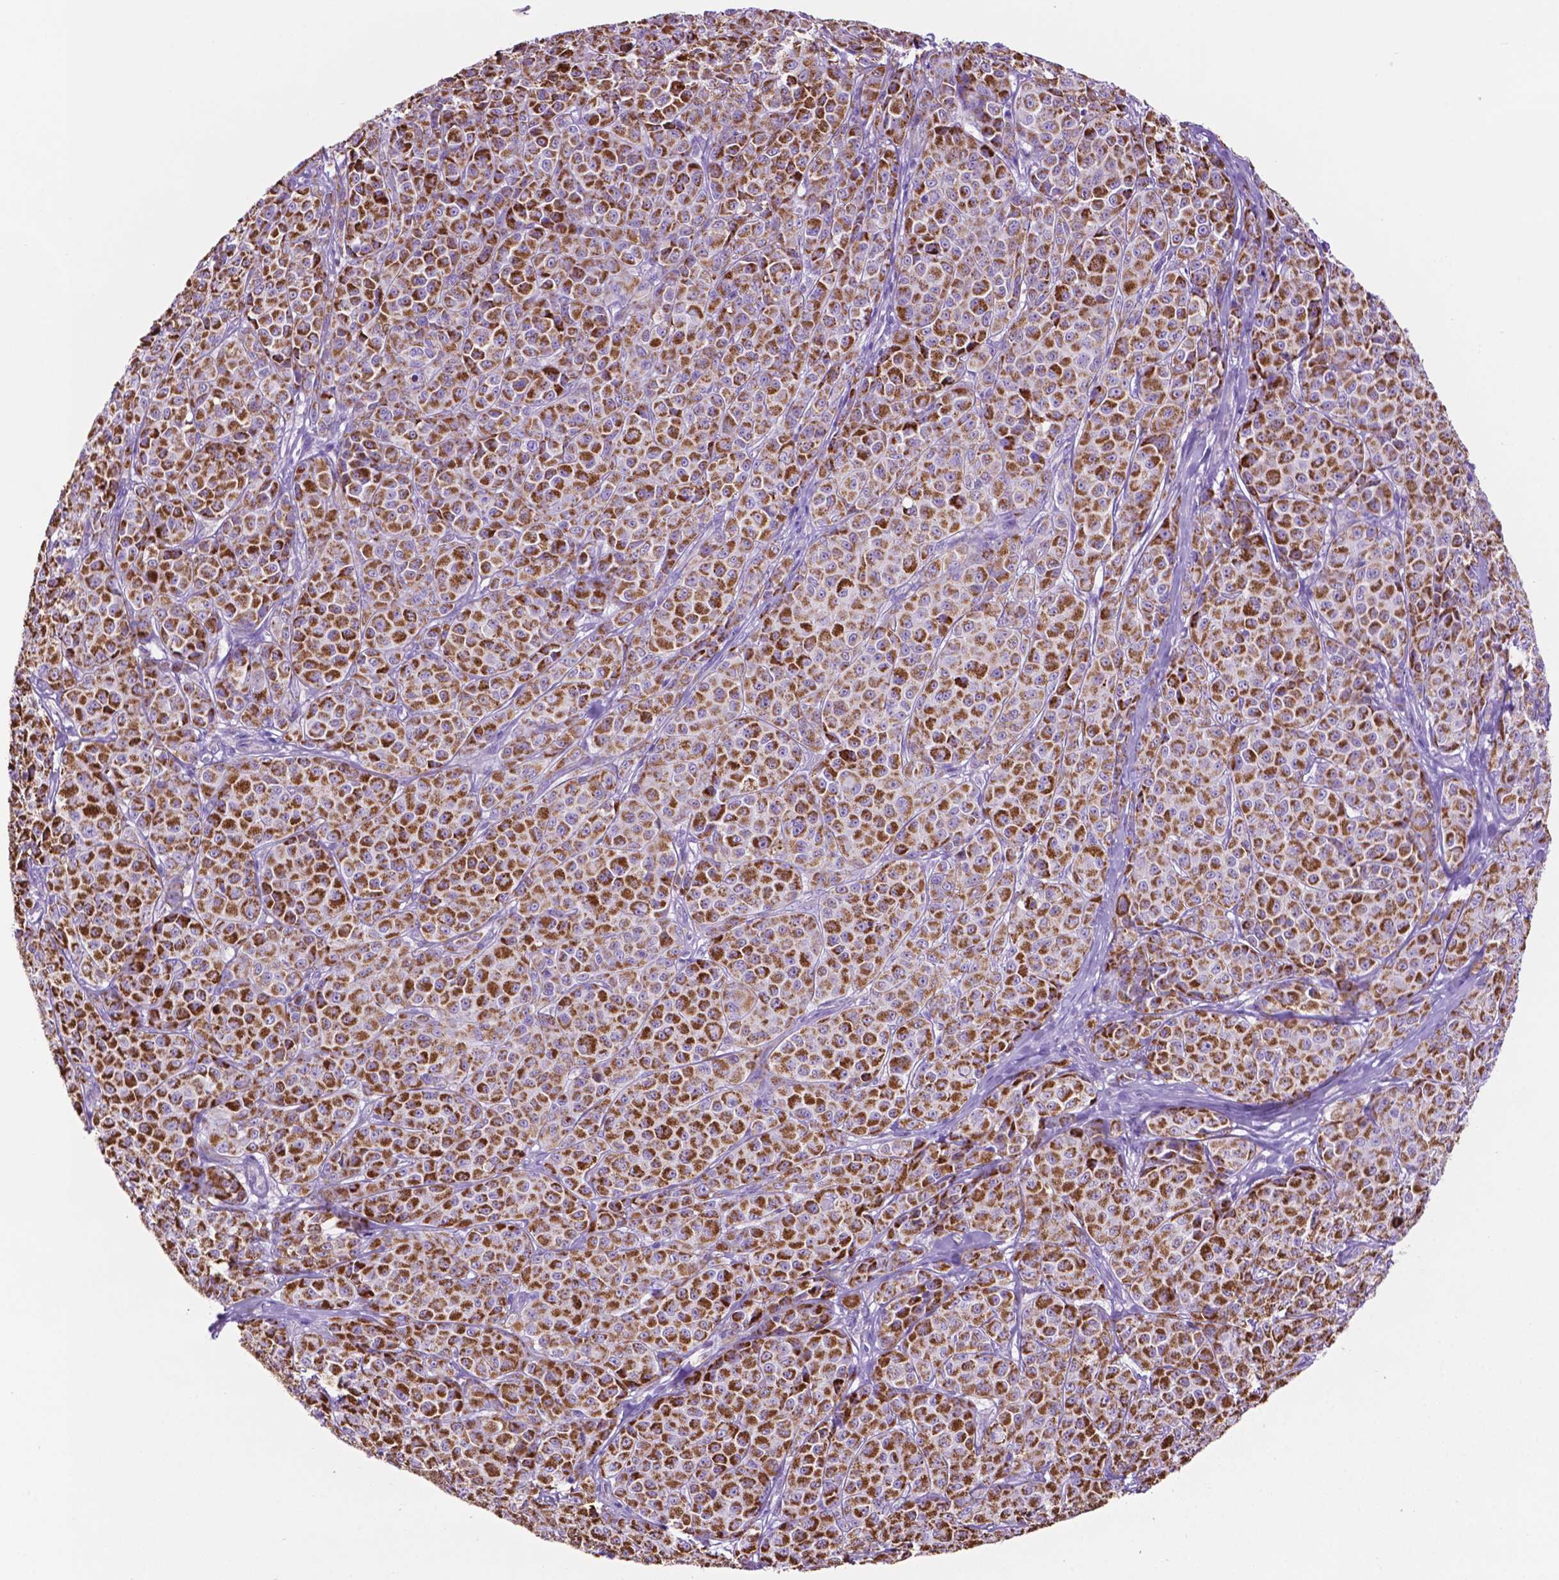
{"staining": {"intensity": "strong", "quantity": ">75%", "location": "cytoplasmic/membranous"}, "tissue": "melanoma", "cell_type": "Tumor cells", "image_type": "cancer", "snomed": [{"axis": "morphology", "description": "Malignant melanoma, NOS"}, {"axis": "topography", "description": "Skin"}], "caption": "High-magnification brightfield microscopy of melanoma stained with DAB (brown) and counterstained with hematoxylin (blue). tumor cells exhibit strong cytoplasmic/membranous expression is identified in approximately>75% of cells. Immunohistochemistry stains the protein in brown and the nuclei are stained blue.", "gene": "GDPD5", "patient": {"sex": "male", "age": 89}}